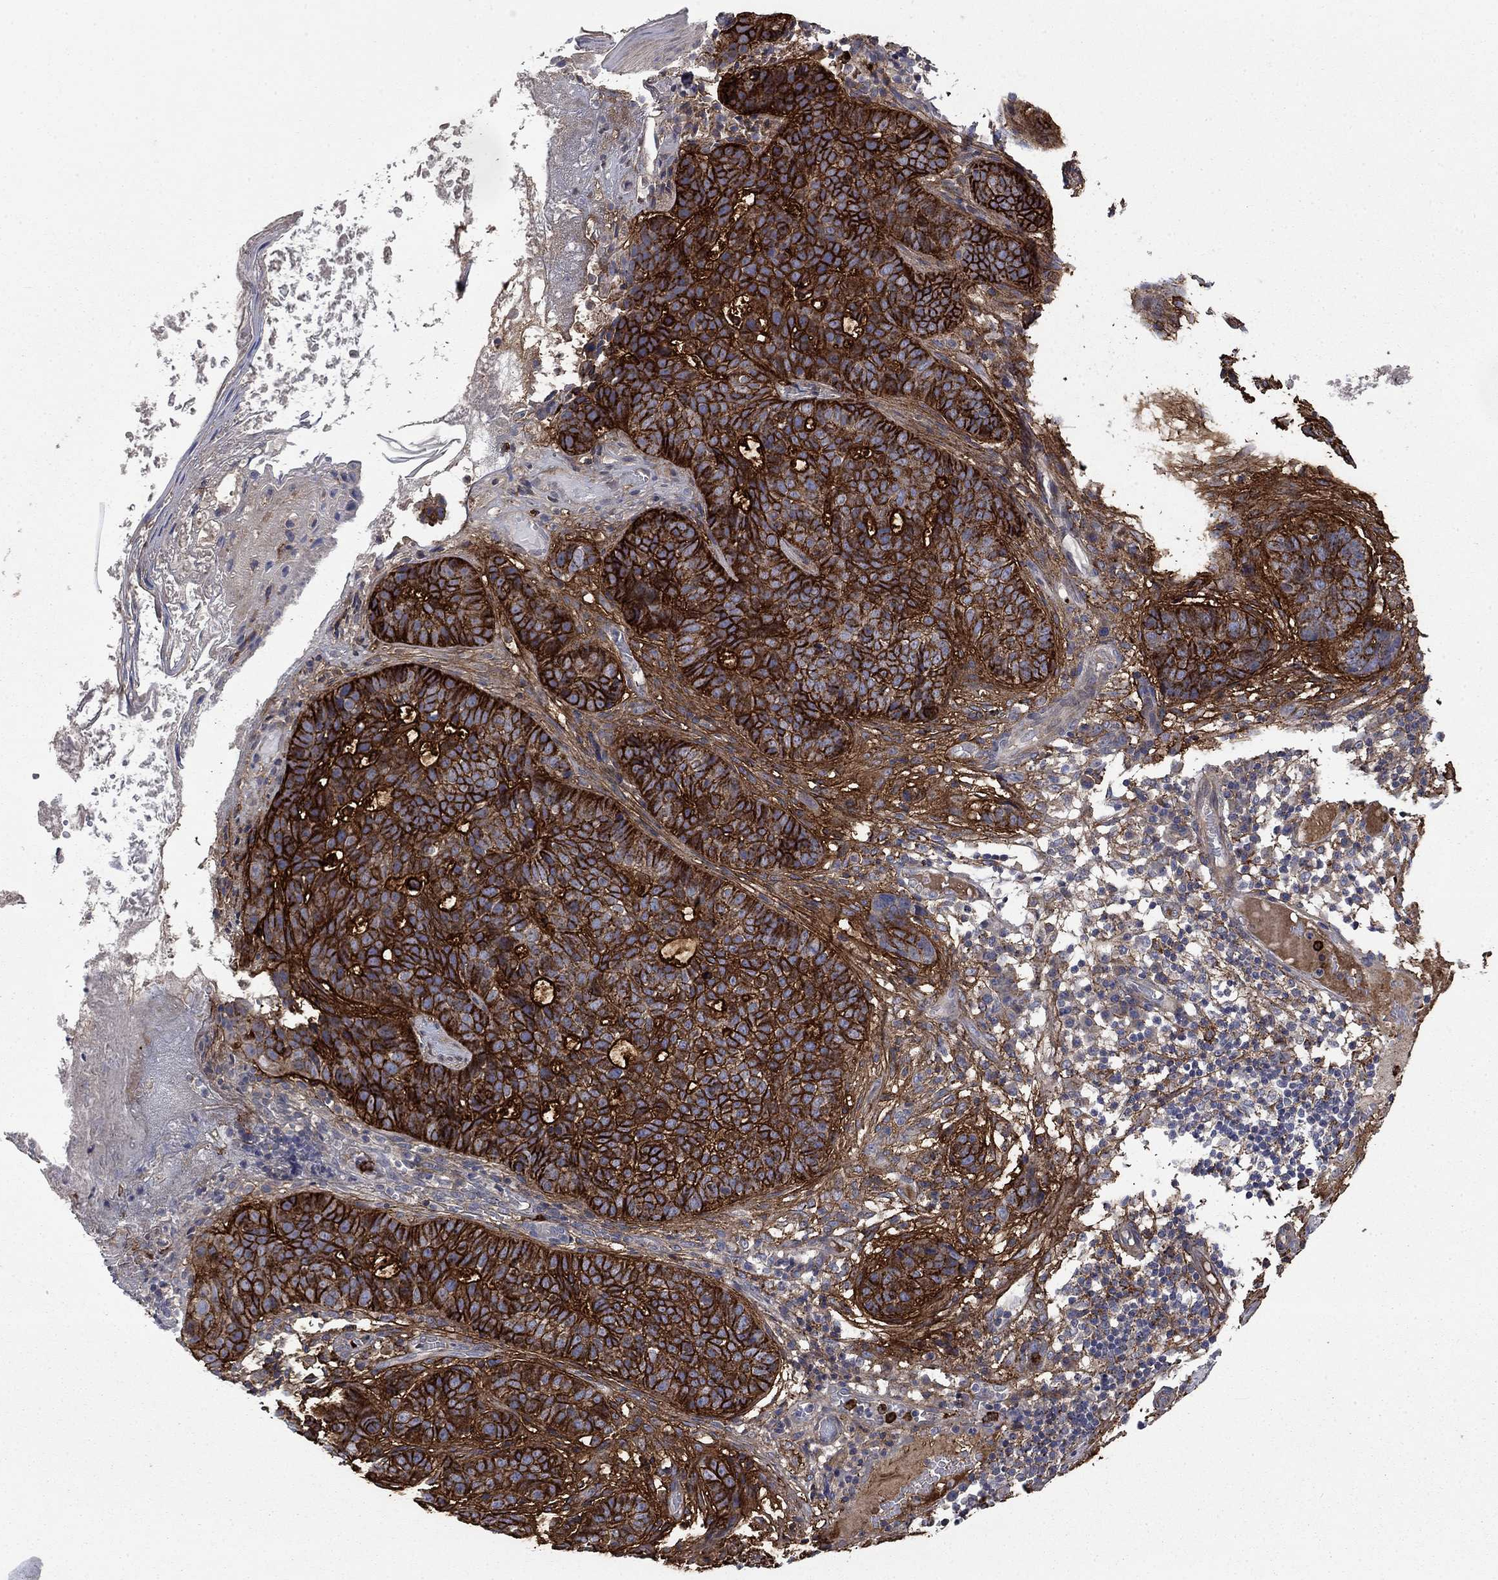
{"staining": {"intensity": "strong", "quantity": ">75%", "location": "cytoplasmic/membranous"}, "tissue": "skin cancer", "cell_type": "Tumor cells", "image_type": "cancer", "snomed": [{"axis": "morphology", "description": "Basal cell carcinoma"}, {"axis": "topography", "description": "Skin"}], "caption": "The immunohistochemical stain labels strong cytoplasmic/membranous expression in tumor cells of basal cell carcinoma (skin) tissue.", "gene": "VCAN", "patient": {"sex": "female", "age": 69}}